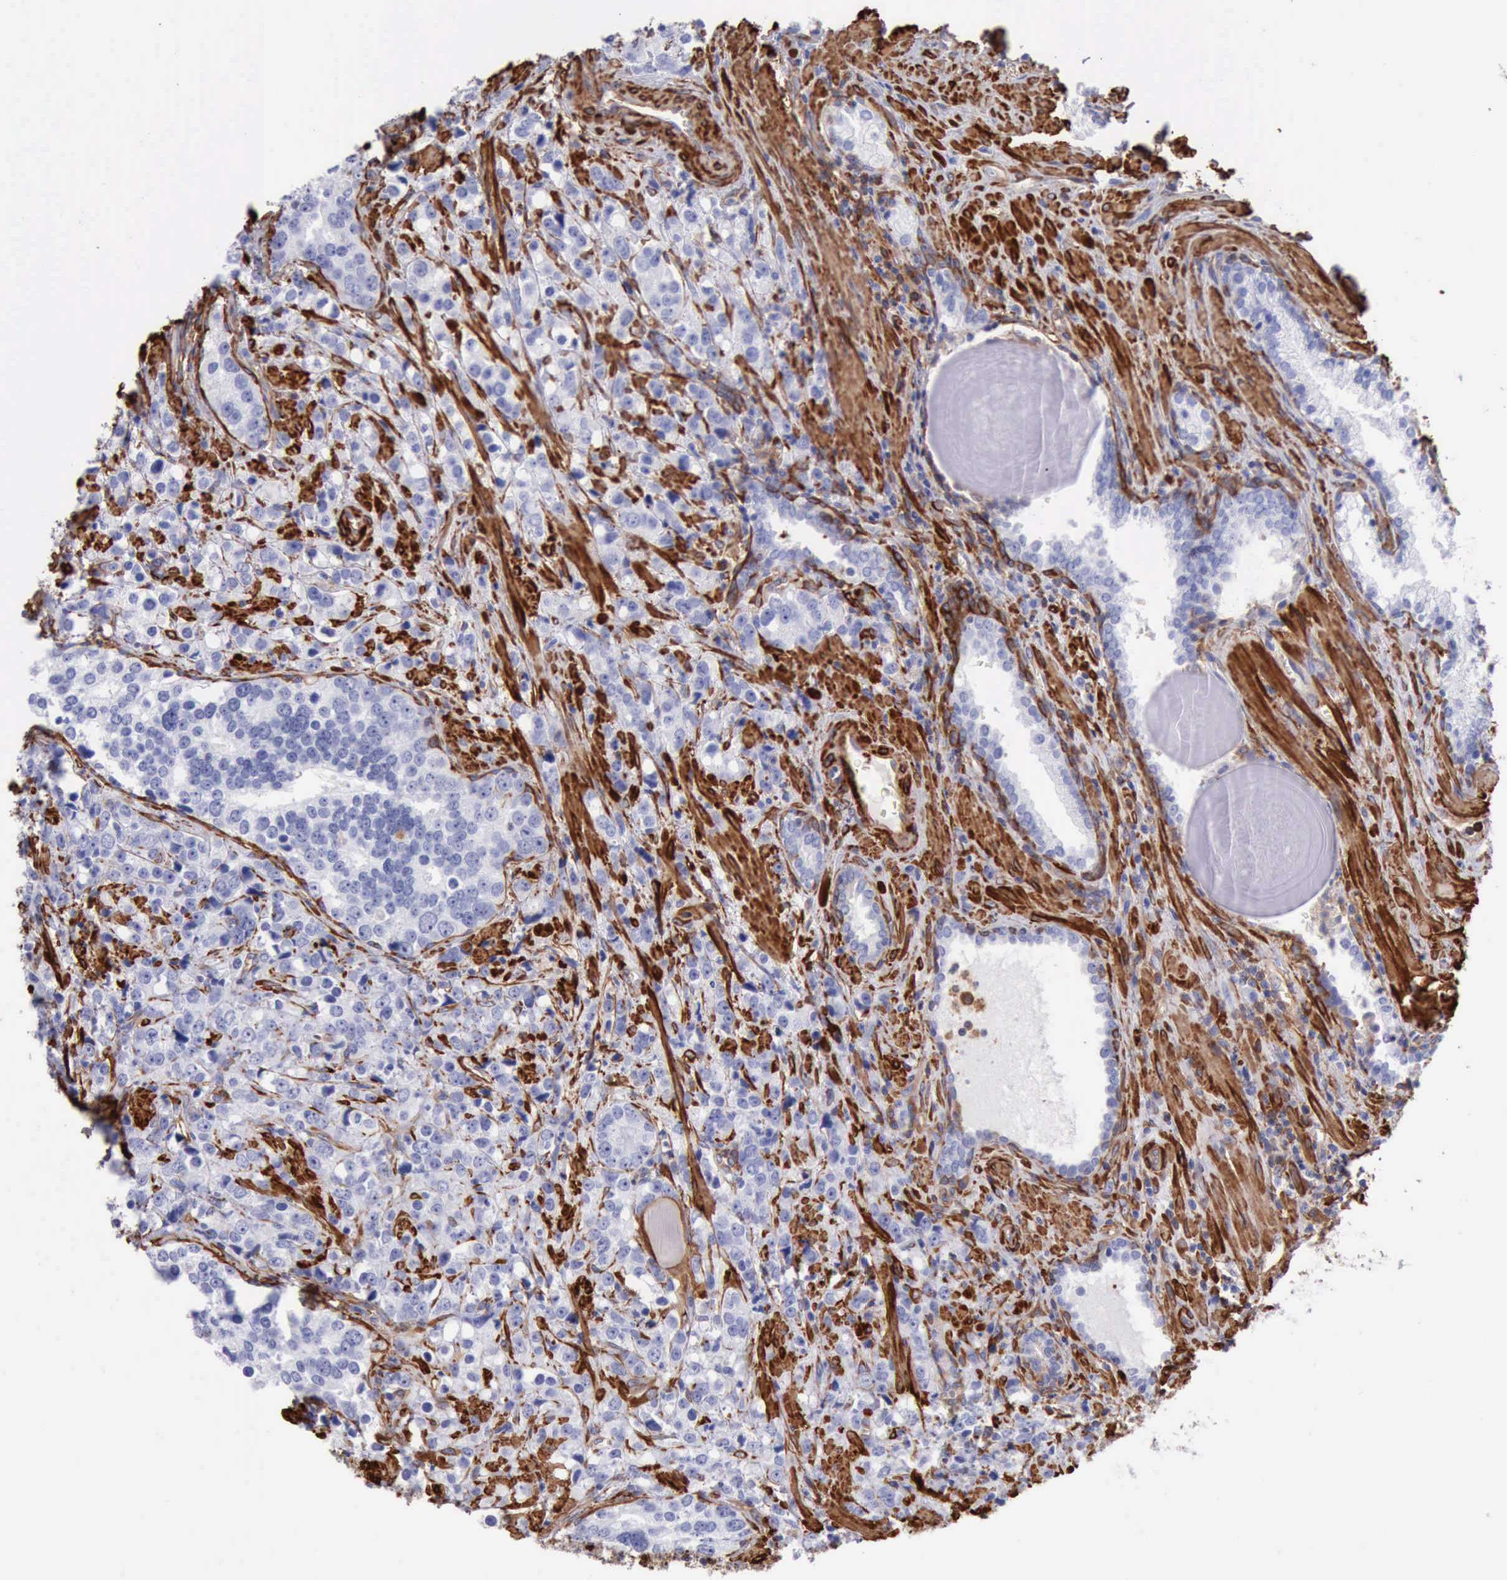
{"staining": {"intensity": "negative", "quantity": "none", "location": "none"}, "tissue": "prostate cancer", "cell_type": "Tumor cells", "image_type": "cancer", "snomed": [{"axis": "morphology", "description": "Adenocarcinoma, High grade"}, {"axis": "topography", "description": "Prostate"}], "caption": "IHC photomicrograph of neoplastic tissue: human adenocarcinoma (high-grade) (prostate) stained with DAB demonstrates no significant protein positivity in tumor cells.", "gene": "FLNA", "patient": {"sex": "male", "age": 71}}